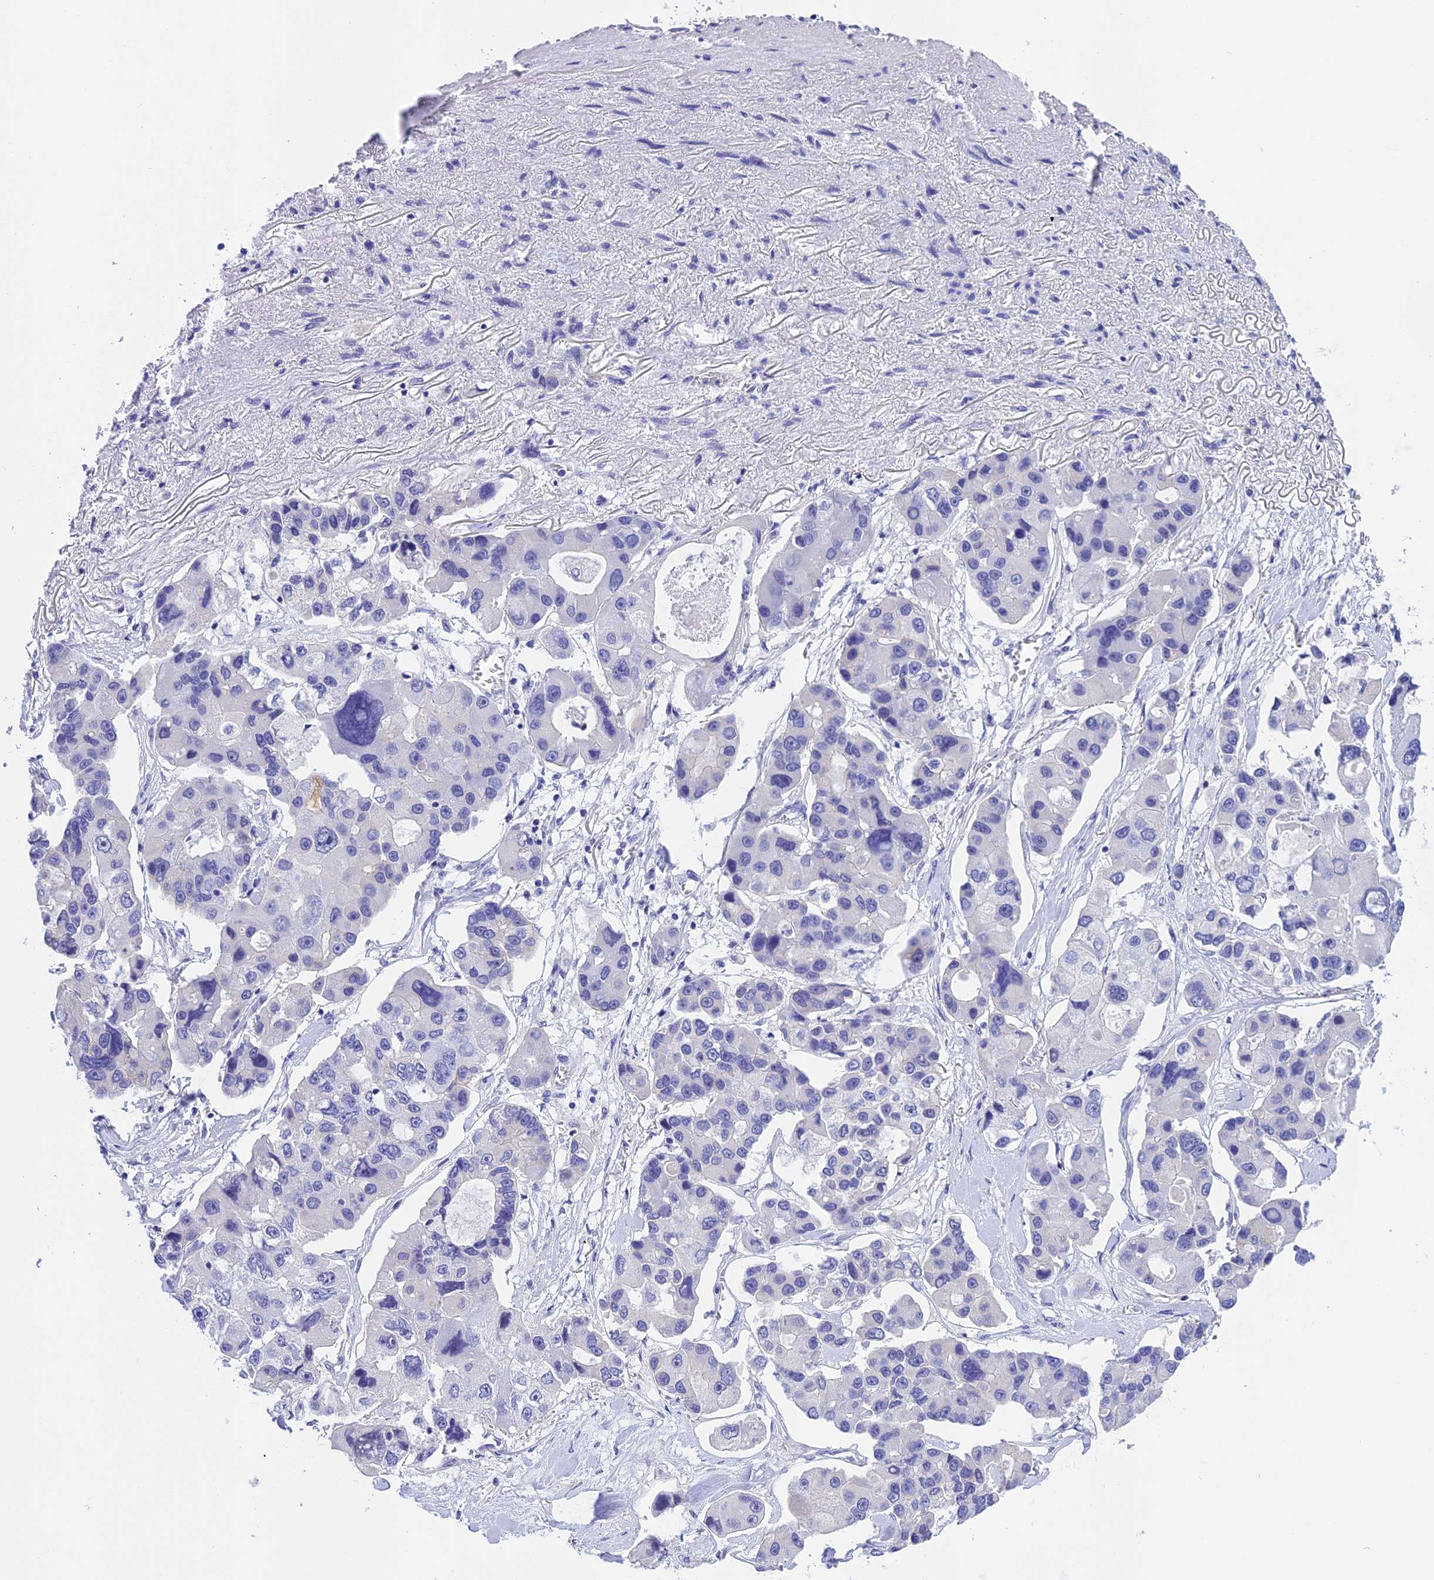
{"staining": {"intensity": "negative", "quantity": "none", "location": "none"}, "tissue": "lung cancer", "cell_type": "Tumor cells", "image_type": "cancer", "snomed": [{"axis": "morphology", "description": "Adenocarcinoma, NOS"}, {"axis": "topography", "description": "Lung"}], "caption": "Immunohistochemical staining of lung adenocarcinoma reveals no significant staining in tumor cells. (Brightfield microscopy of DAB (3,3'-diaminobenzidine) immunohistochemistry at high magnification).", "gene": "C17orf67", "patient": {"sex": "female", "age": 54}}